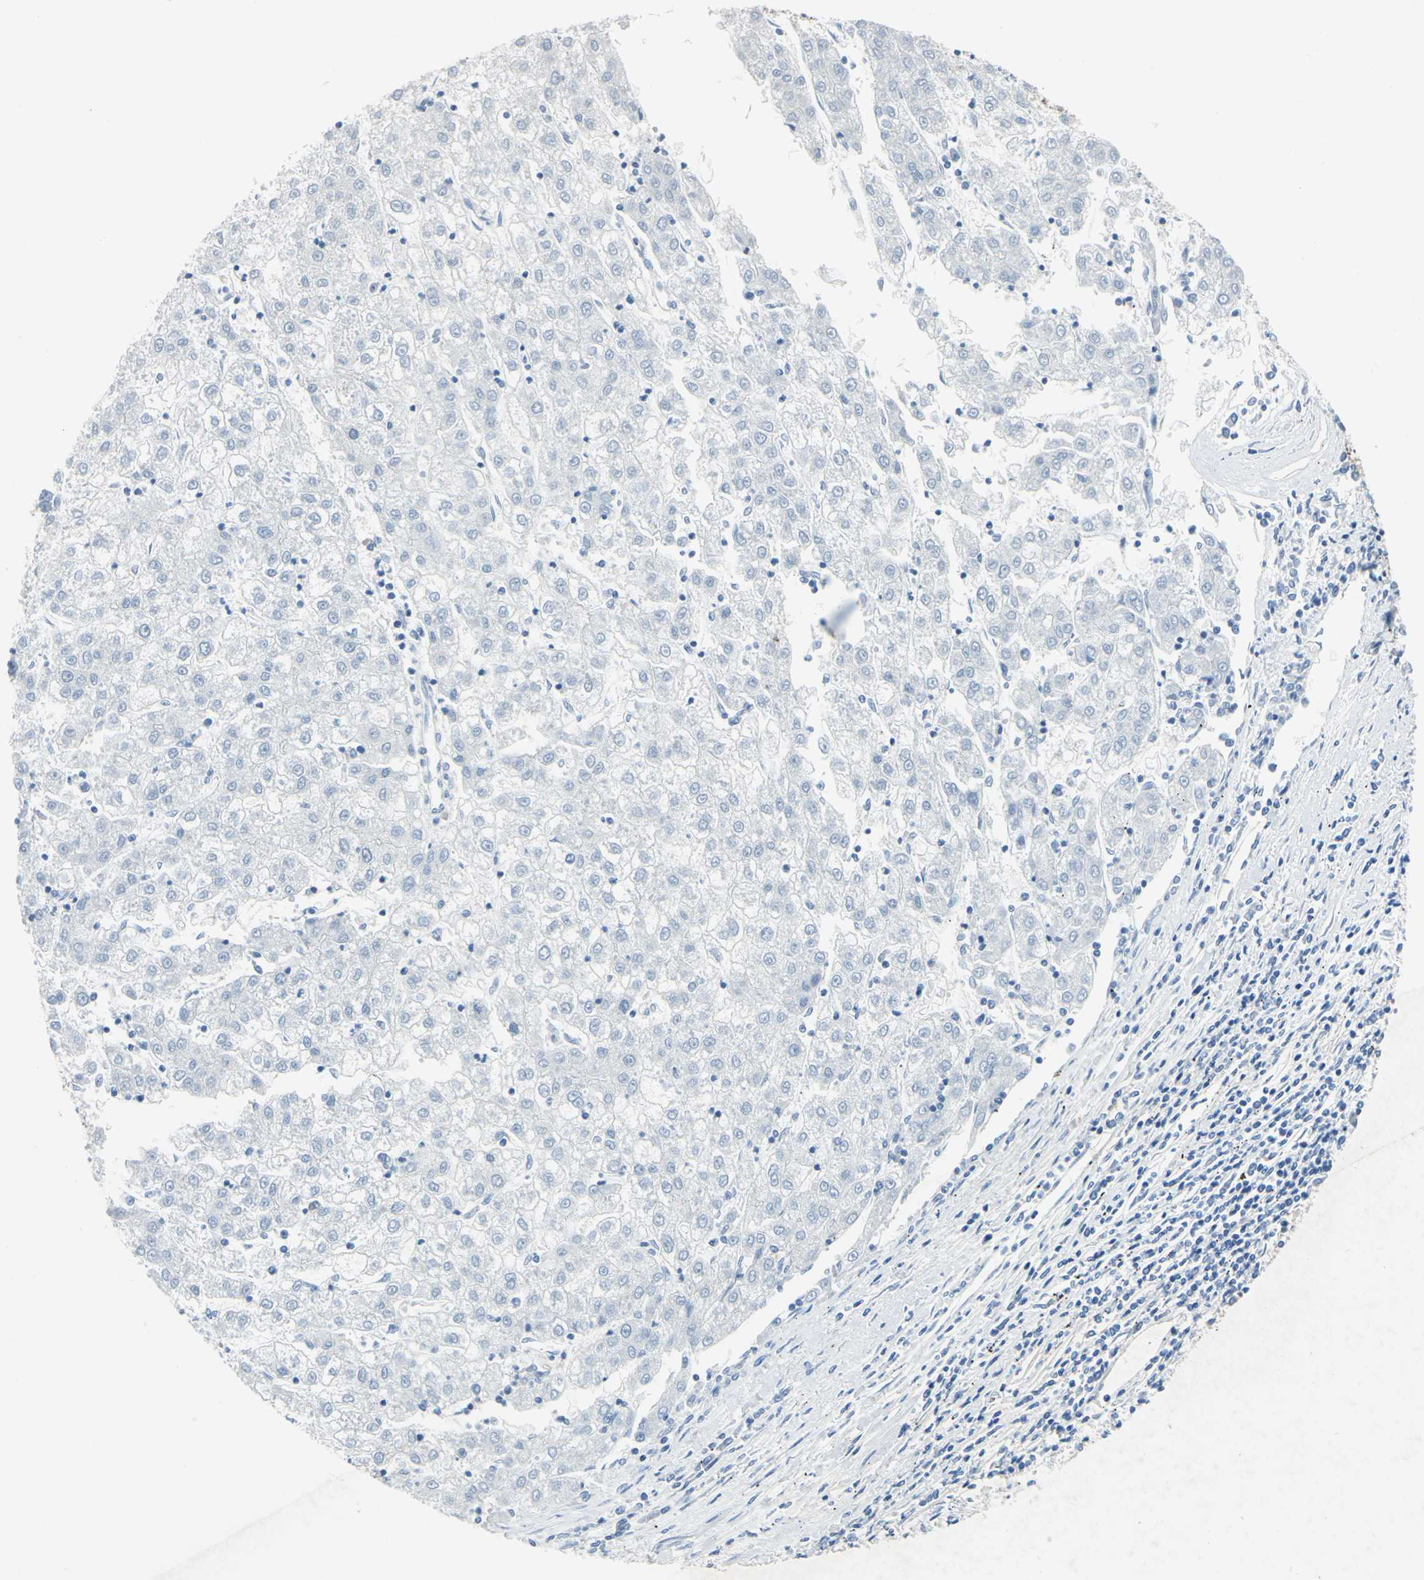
{"staining": {"intensity": "negative", "quantity": "none", "location": "none"}, "tissue": "liver cancer", "cell_type": "Tumor cells", "image_type": "cancer", "snomed": [{"axis": "morphology", "description": "Carcinoma, Hepatocellular, NOS"}, {"axis": "topography", "description": "Liver"}], "caption": "A micrograph of human liver cancer (hepatocellular carcinoma) is negative for staining in tumor cells.", "gene": "SFN", "patient": {"sex": "male", "age": 72}}